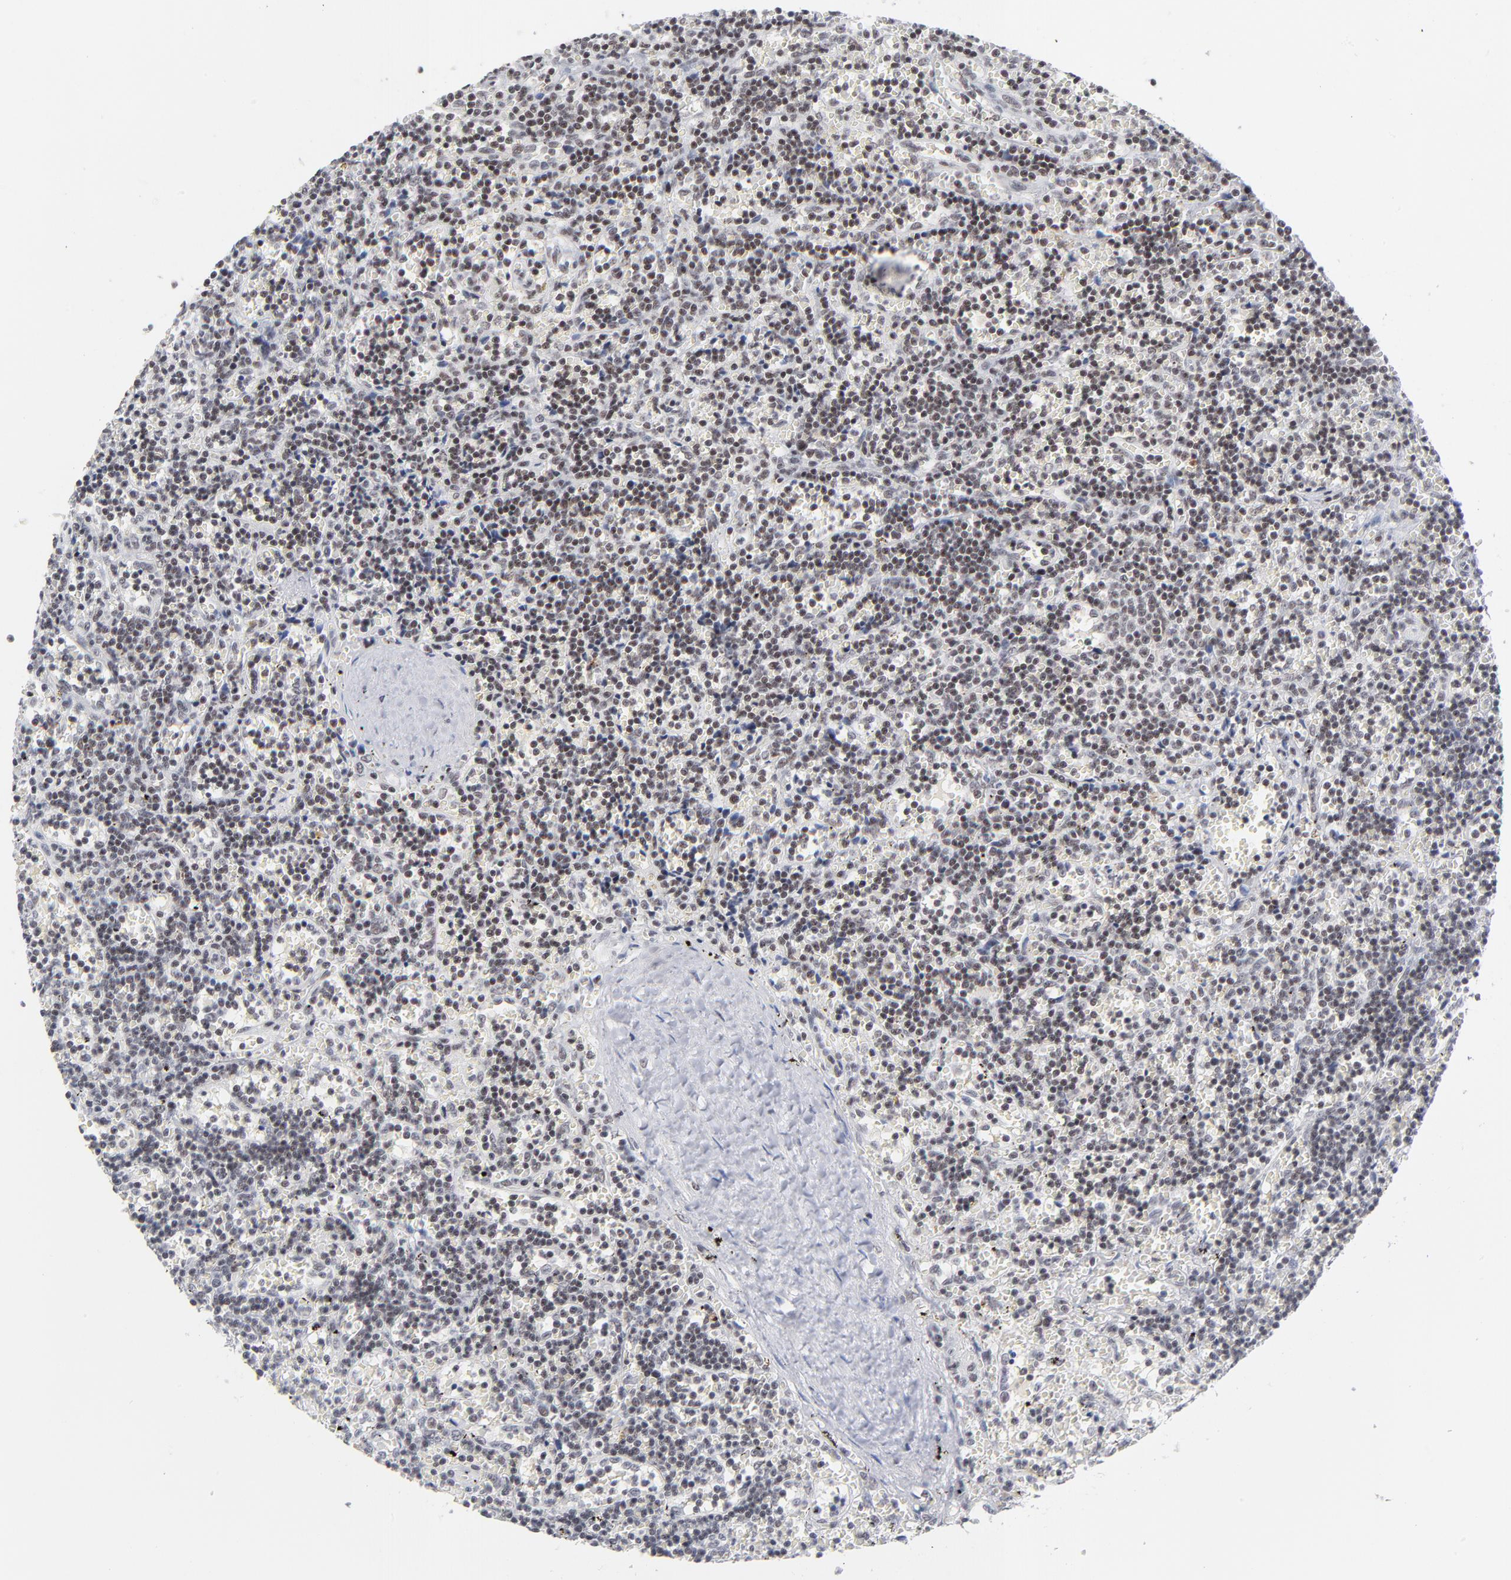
{"staining": {"intensity": "negative", "quantity": "none", "location": "none"}, "tissue": "lymphoma", "cell_type": "Tumor cells", "image_type": "cancer", "snomed": [{"axis": "morphology", "description": "Malignant lymphoma, non-Hodgkin's type, Low grade"}, {"axis": "topography", "description": "Spleen"}], "caption": "The photomicrograph exhibits no staining of tumor cells in malignant lymphoma, non-Hodgkin's type (low-grade).", "gene": "ZNF143", "patient": {"sex": "male", "age": 60}}